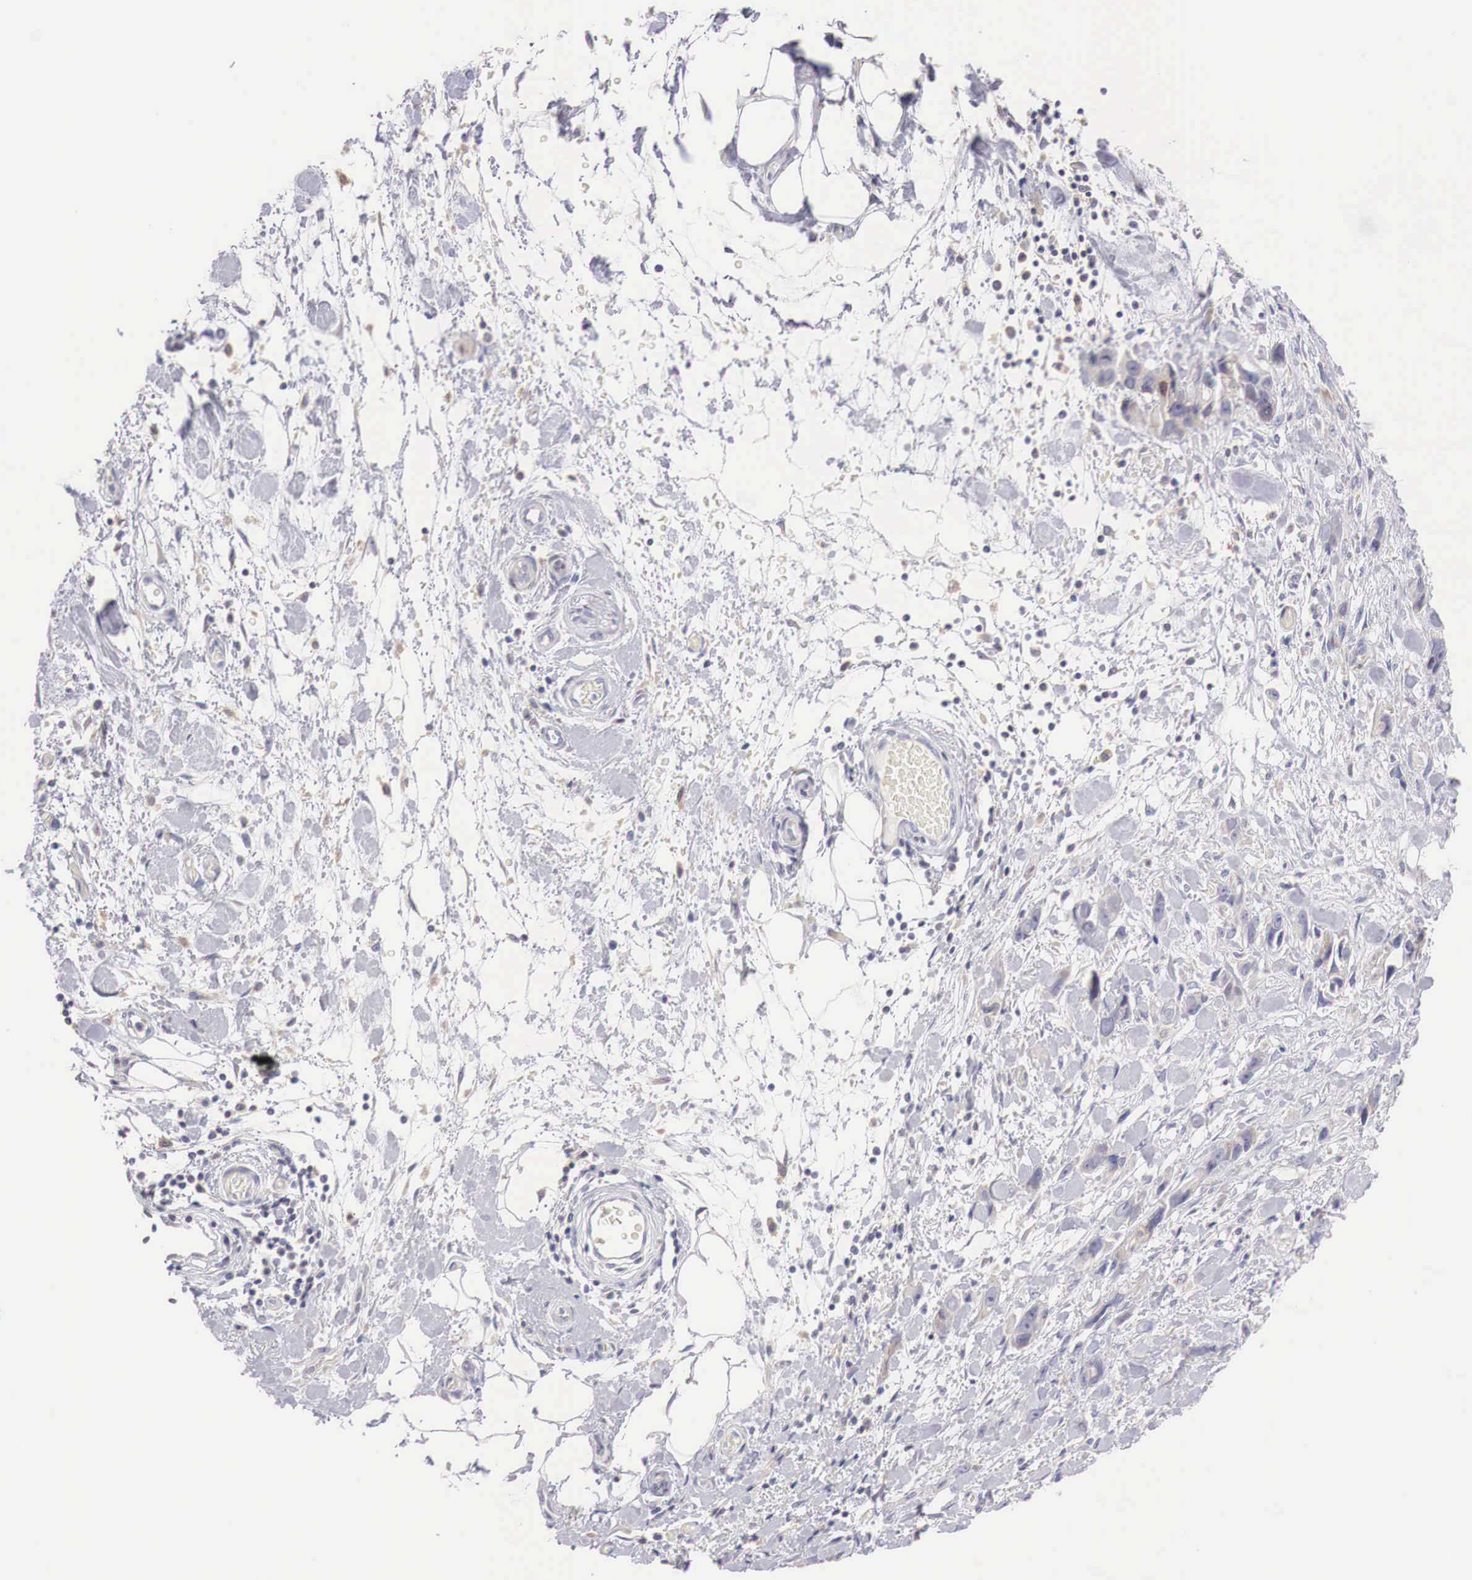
{"staining": {"intensity": "weak", "quantity": "<25%", "location": "cytoplasmic/membranous"}, "tissue": "stomach cancer", "cell_type": "Tumor cells", "image_type": "cancer", "snomed": [{"axis": "morphology", "description": "Adenocarcinoma, NOS"}, {"axis": "topography", "description": "Stomach, upper"}], "caption": "High power microscopy image of an IHC photomicrograph of adenocarcinoma (stomach), revealing no significant staining in tumor cells.", "gene": "CLCN5", "patient": {"sex": "male", "age": 47}}